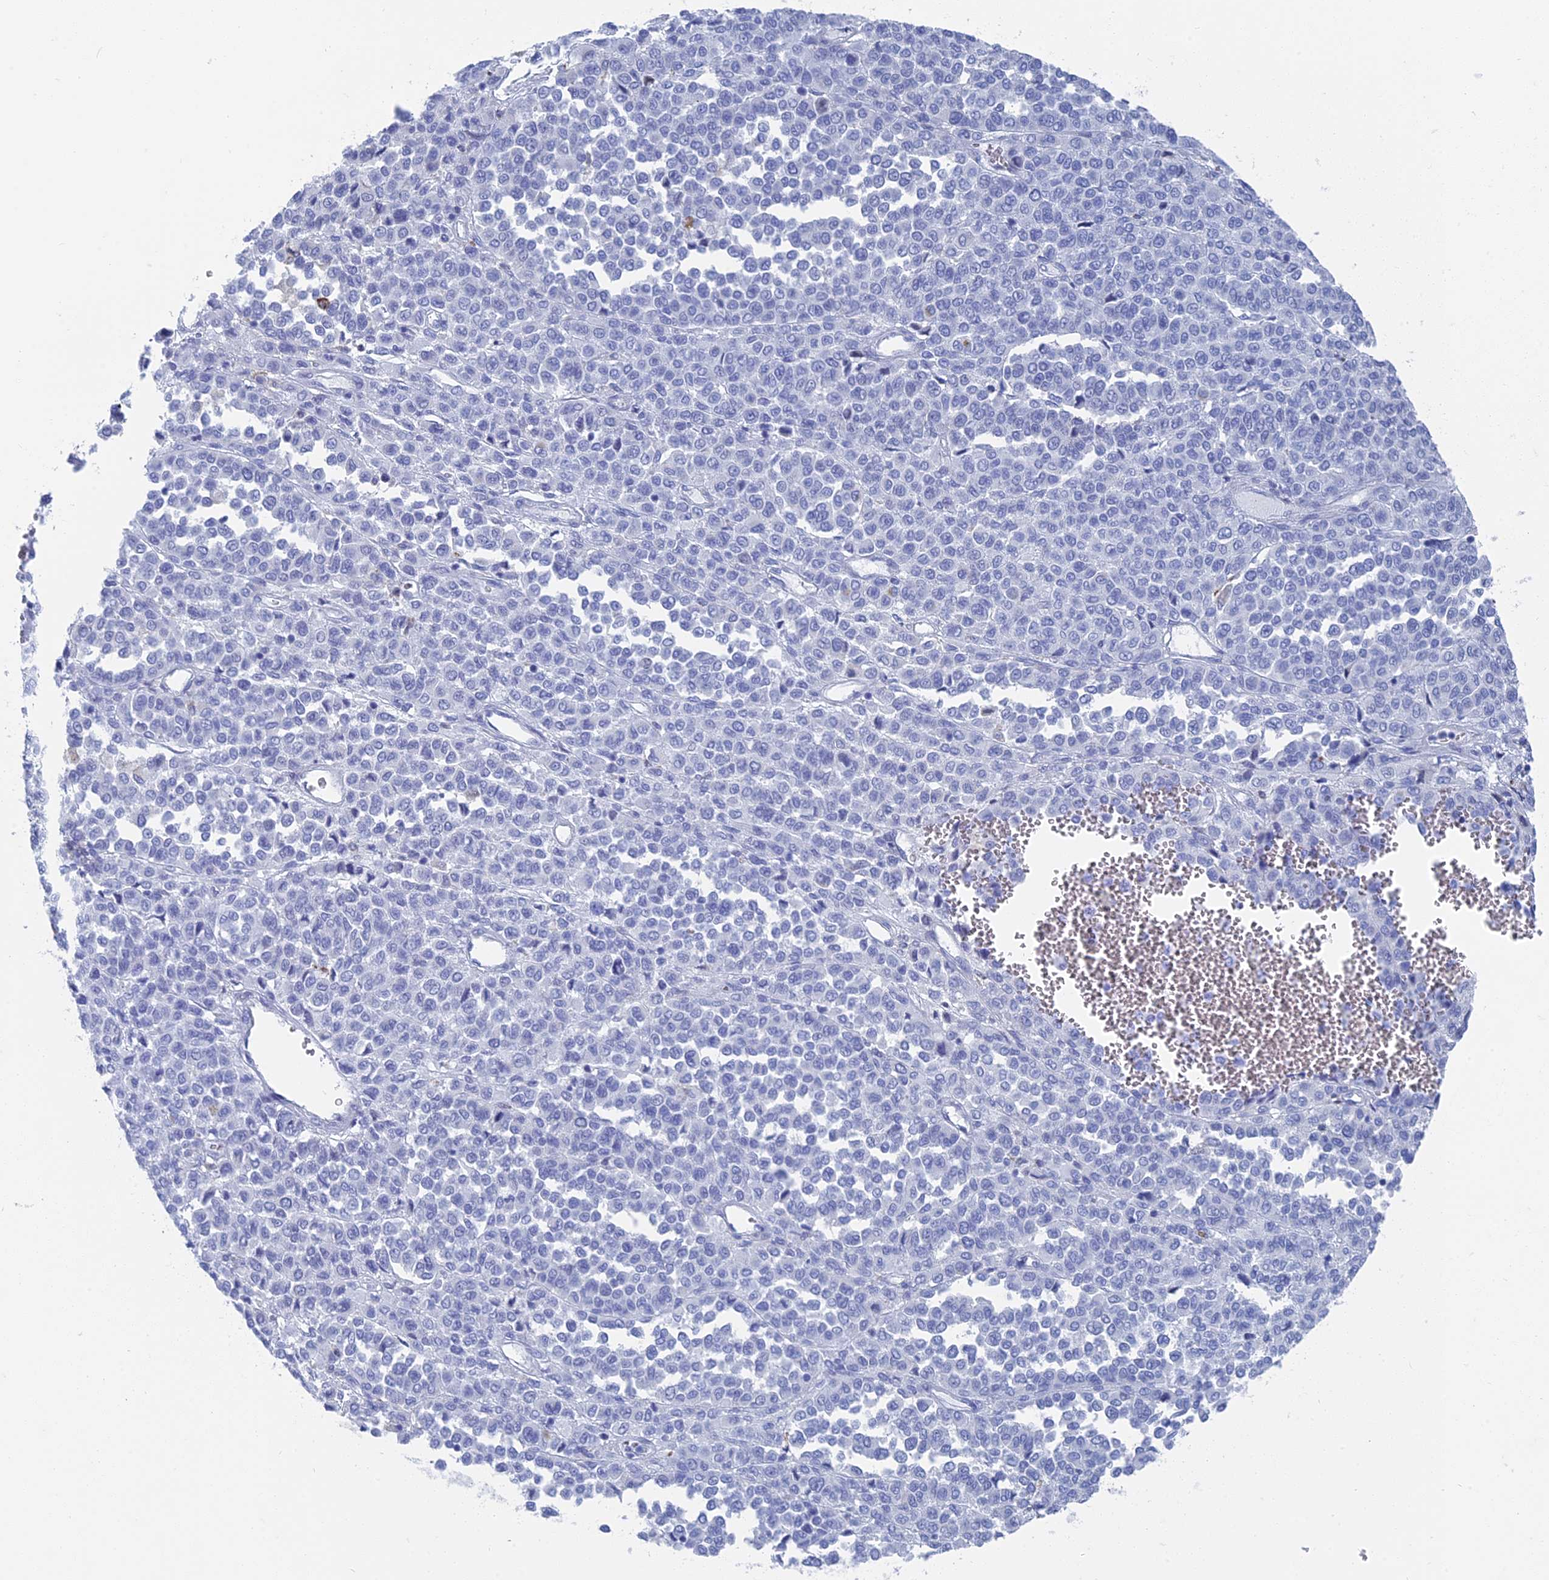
{"staining": {"intensity": "negative", "quantity": "none", "location": "none"}, "tissue": "melanoma", "cell_type": "Tumor cells", "image_type": "cancer", "snomed": [{"axis": "morphology", "description": "Malignant melanoma, Metastatic site"}, {"axis": "topography", "description": "Pancreas"}], "caption": "This is an IHC histopathology image of human melanoma. There is no staining in tumor cells.", "gene": "ALMS1", "patient": {"sex": "female", "age": 30}}